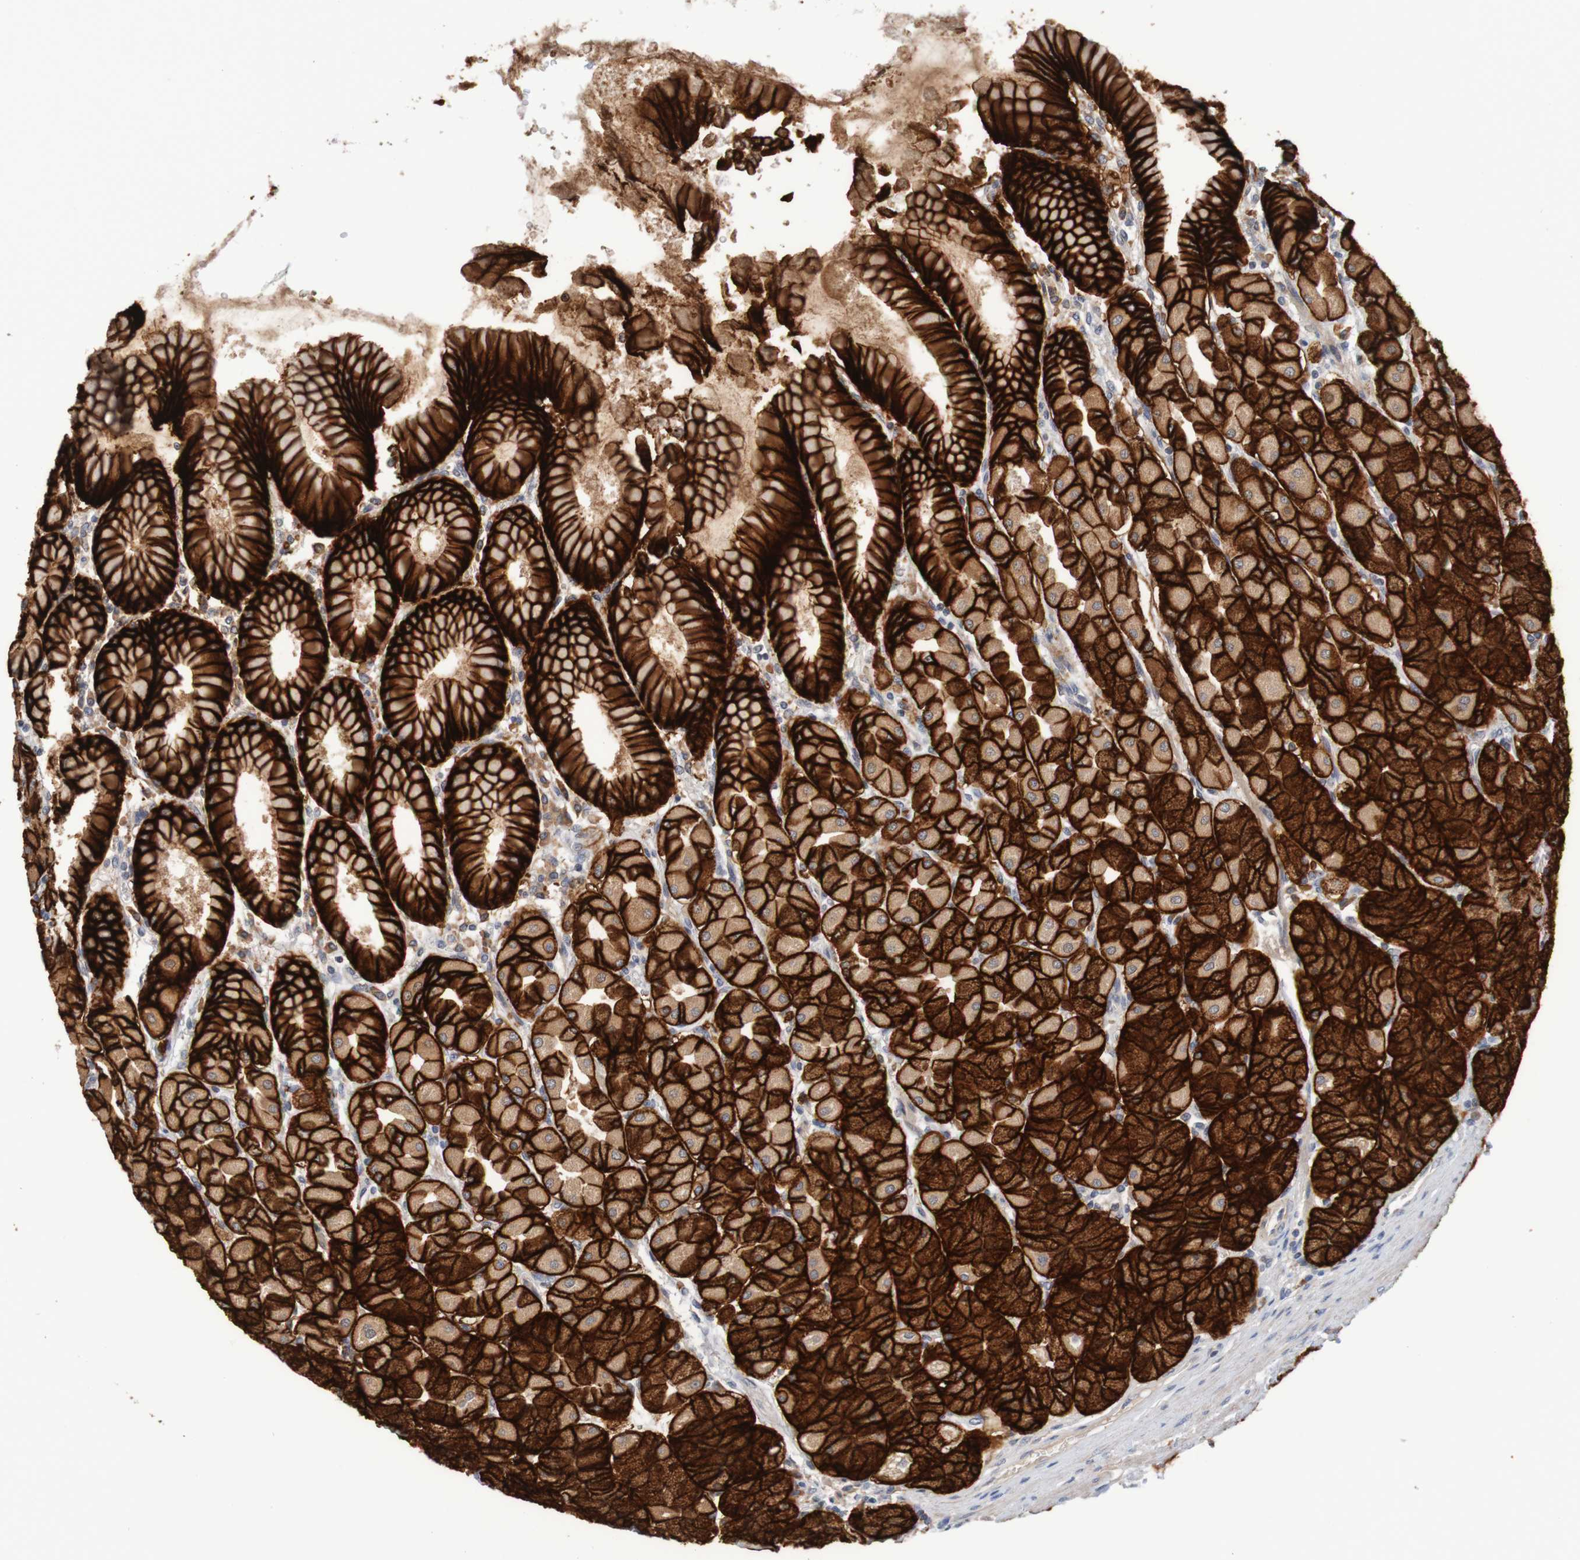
{"staining": {"intensity": "strong", "quantity": ">75%", "location": "cytoplasmic/membranous"}, "tissue": "stomach", "cell_type": "Glandular cells", "image_type": "normal", "snomed": [{"axis": "morphology", "description": "Normal tissue, NOS"}, {"axis": "topography", "description": "Stomach, upper"}], "caption": "Stomach stained for a protein shows strong cytoplasmic/membranous positivity in glandular cells. (IHC, brightfield microscopy, high magnification).", "gene": "CLDN18", "patient": {"sex": "female", "age": 56}}